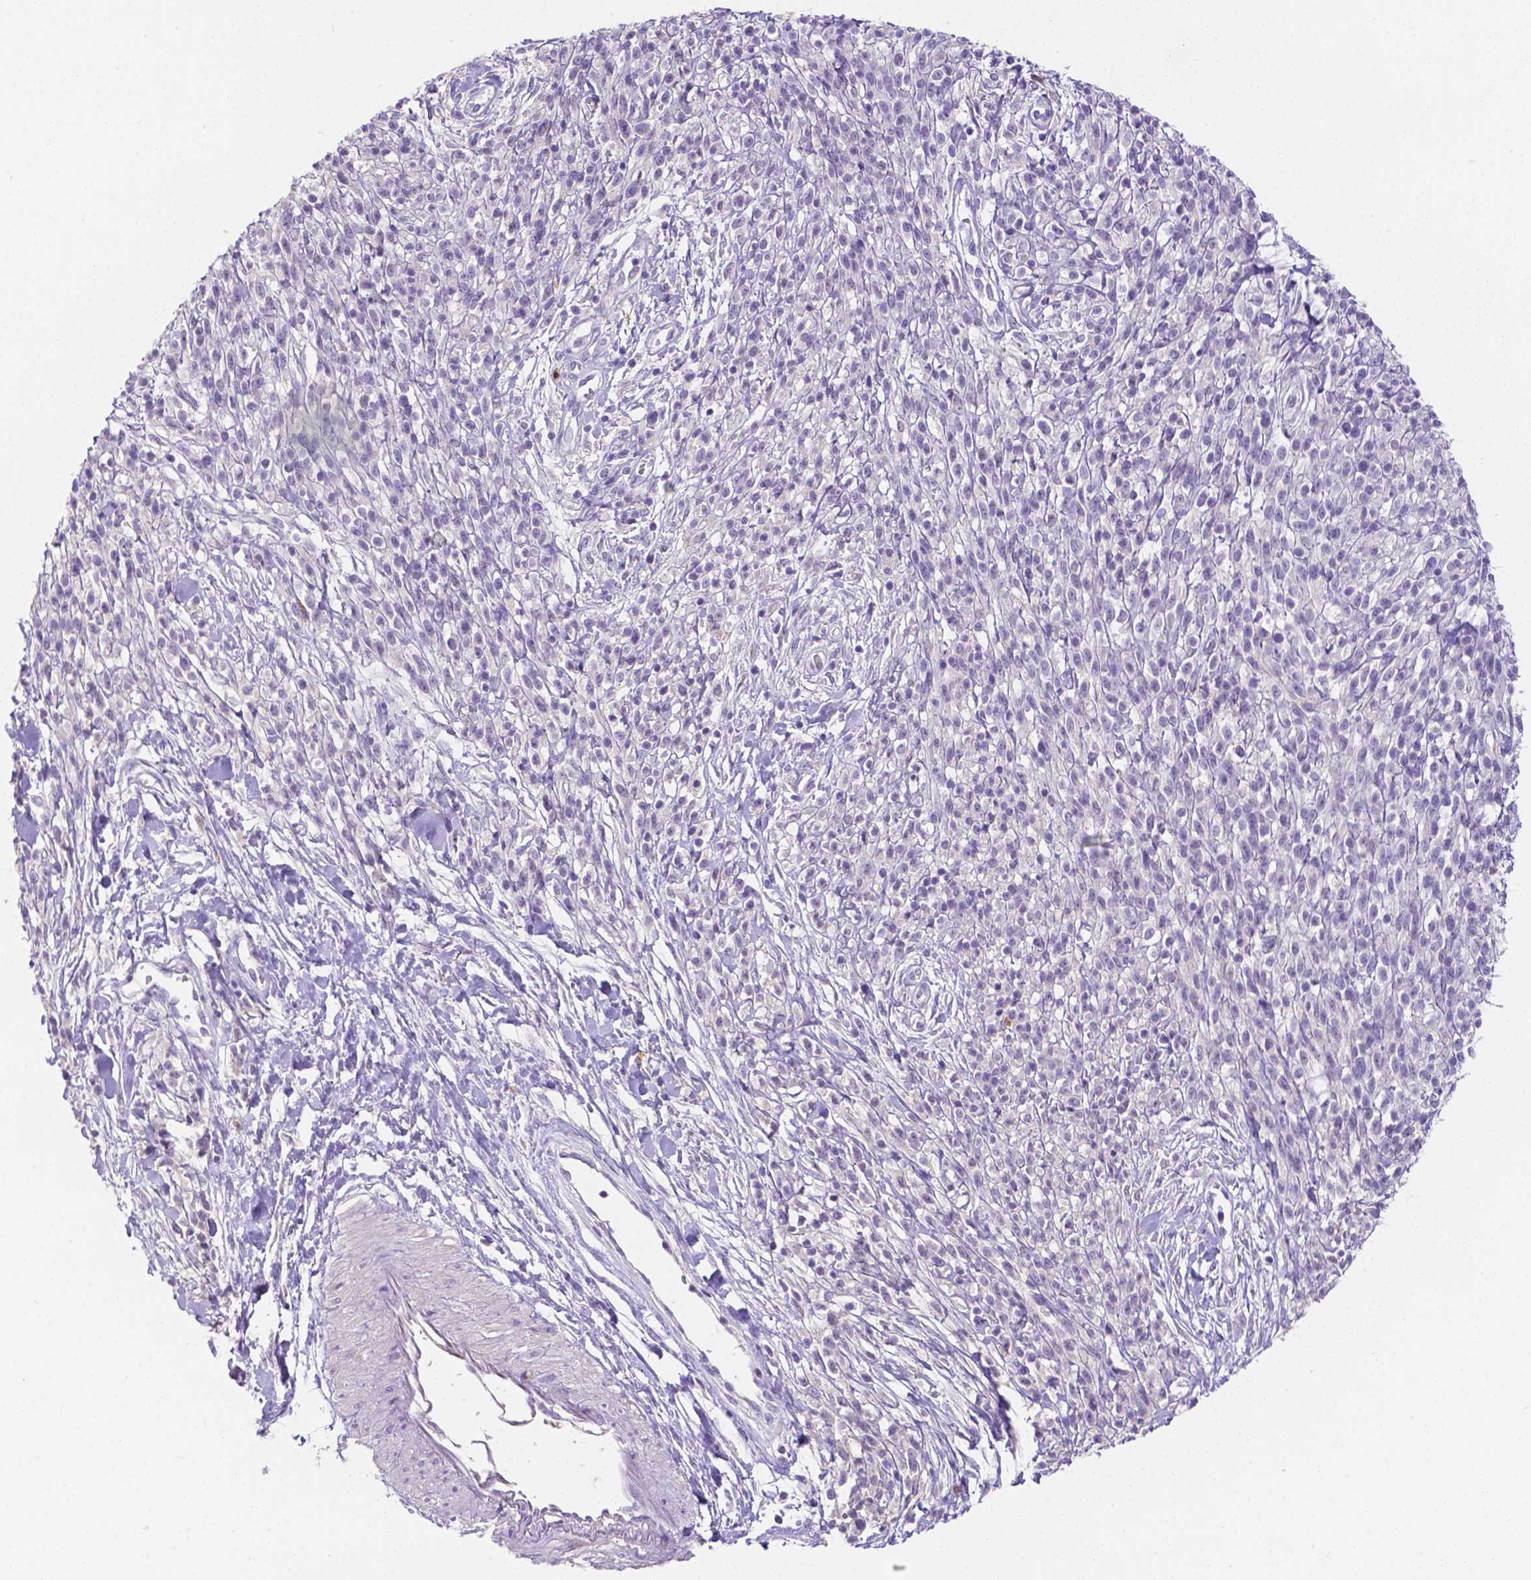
{"staining": {"intensity": "negative", "quantity": "none", "location": "none"}, "tissue": "melanoma", "cell_type": "Tumor cells", "image_type": "cancer", "snomed": [{"axis": "morphology", "description": "Malignant melanoma, NOS"}, {"axis": "topography", "description": "Skin"}, {"axis": "topography", "description": "Skin of trunk"}], "caption": "Micrograph shows no significant protein positivity in tumor cells of malignant melanoma. The staining is performed using DAB (3,3'-diaminobenzidine) brown chromogen with nuclei counter-stained in using hematoxylin.", "gene": "NXPH2", "patient": {"sex": "male", "age": 74}}